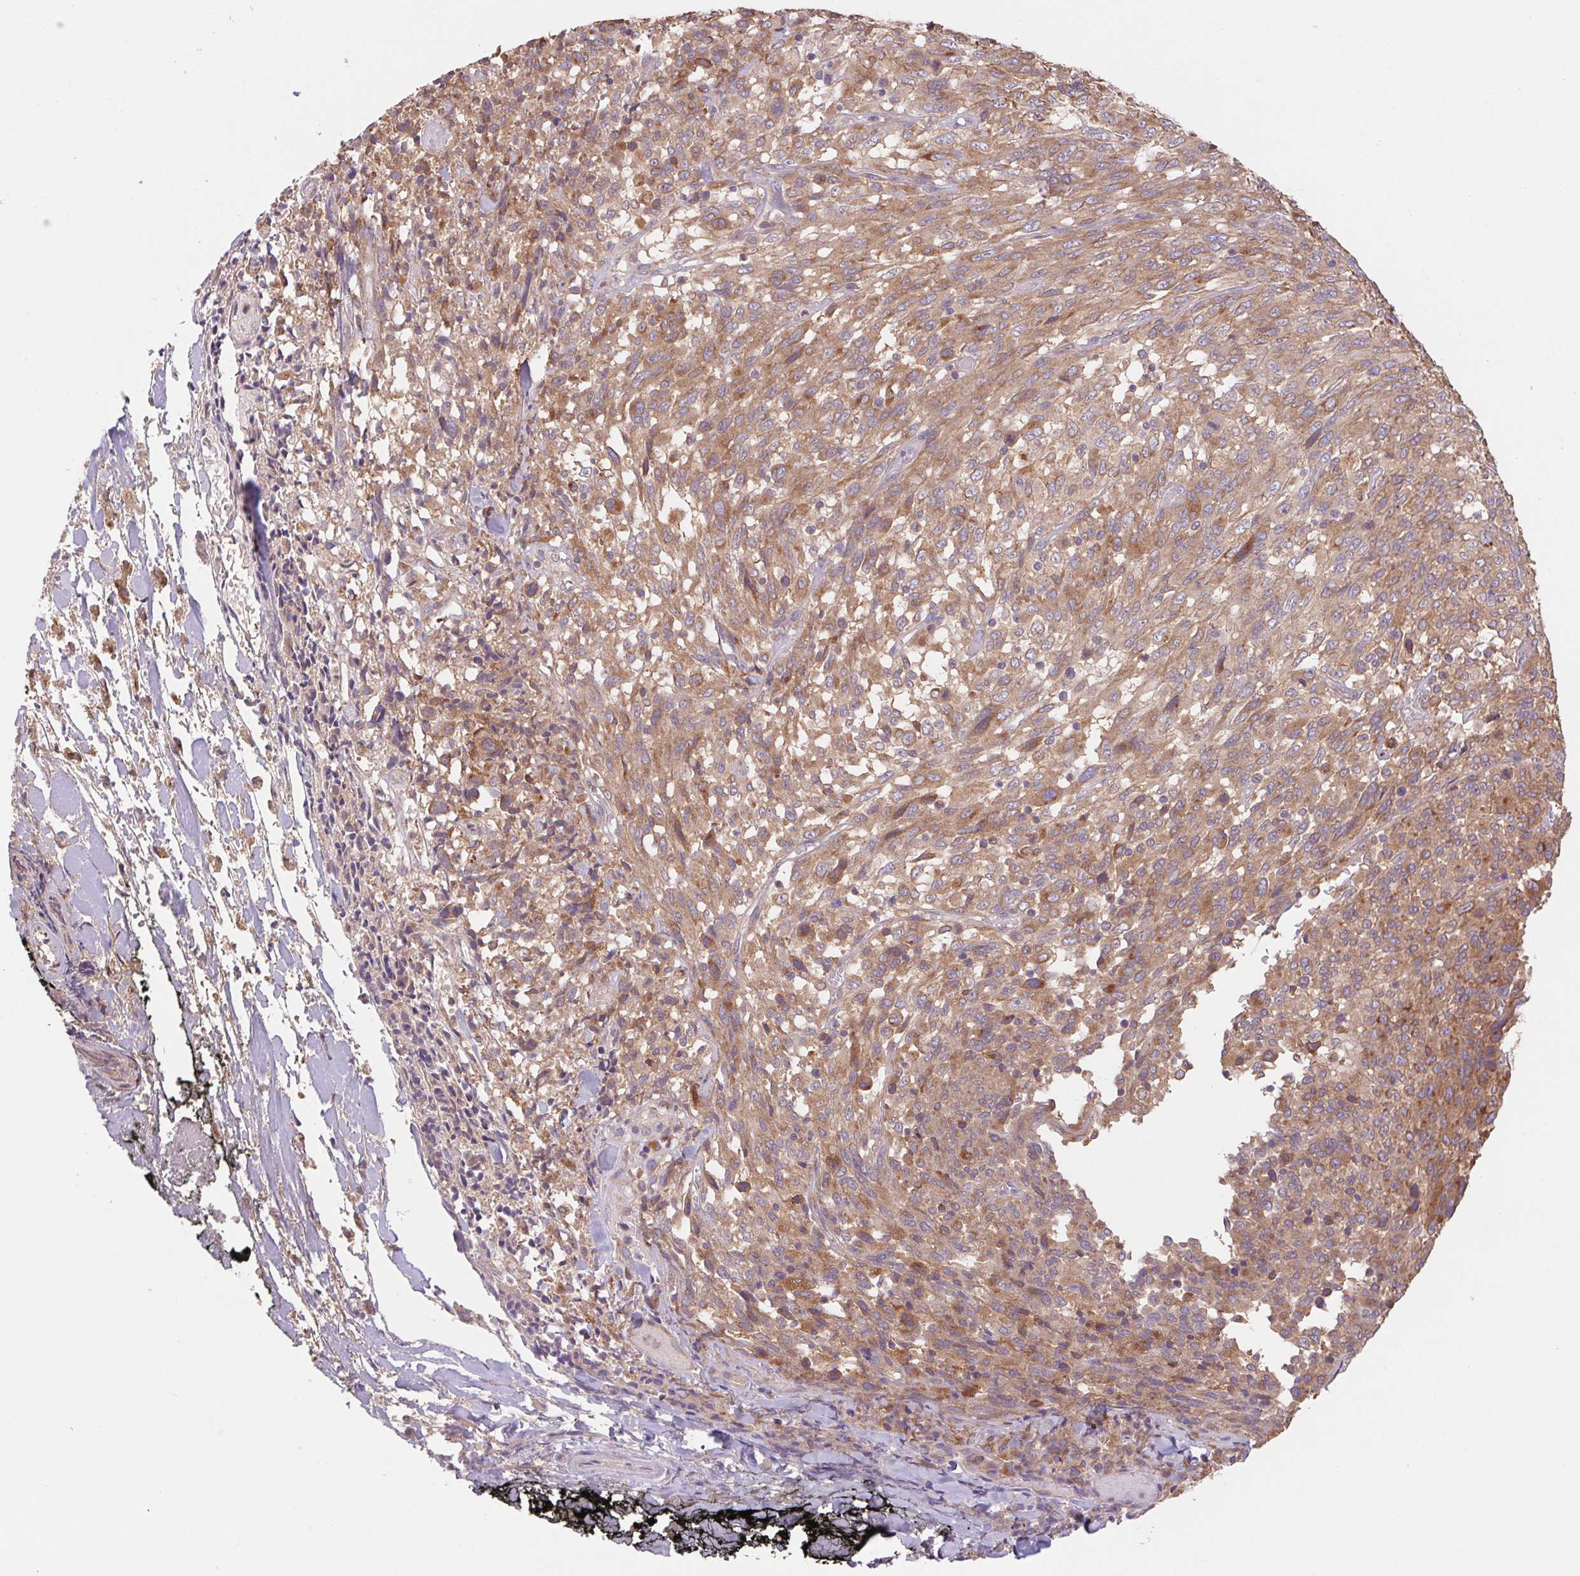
{"staining": {"intensity": "moderate", "quantity": "25%-75%", "location": "cytoplasmic/membranous"}, "tissue": "melanoma", "cell_type": "Tumor cells", "image_type": "cancer", "snomed": [{"axis": "morphology", "description": "Malignant melanoma, NOS"}, {"axis": "topography", "description": "Skin"}], "caption": "A medium amount of moderate cytoplasmic/membranous expression is present in about 25%-75% of tumor cells in melanoma tissue. (Brightfield microscopy of DAB IHC at high magnification).", "gene": "RAB1A", "patient": {"sex": "female", "age": 91}}